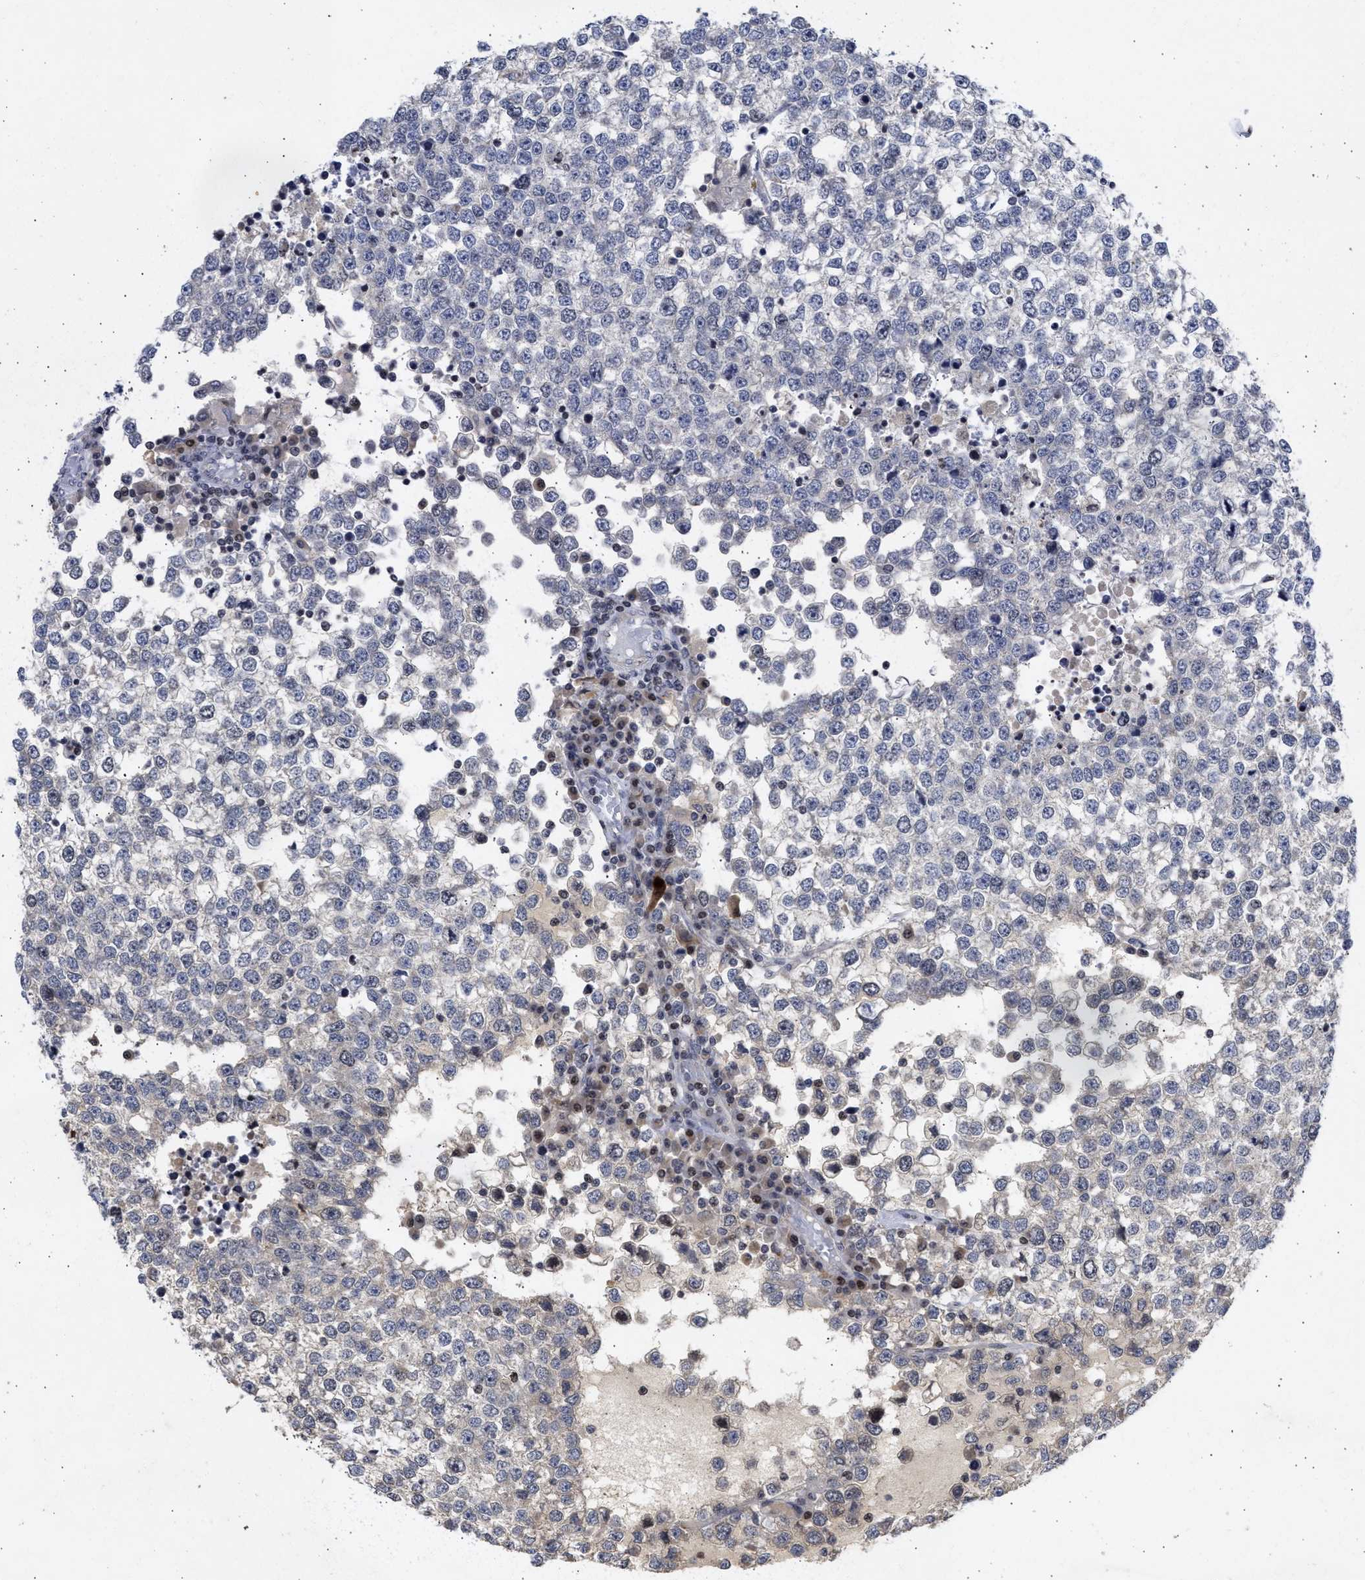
{"staining": {"intensity": "weak", "quantity": "<25%", "location": "cytoplasmic/membranous"}, "tissue": "testis cancer", "cell_type": "Tumor cells", "image_type": "cancer", "snomed": [{"axis": "morphology", "description": "Seminoma, NOS"}, {"axis": "topography", "description": "Testis"}], "caption": "Tumor cells show no significant staining in testis cancer.", "gene": "ENSG00000142539", "patient": {"sex": "male", "age": 65}}